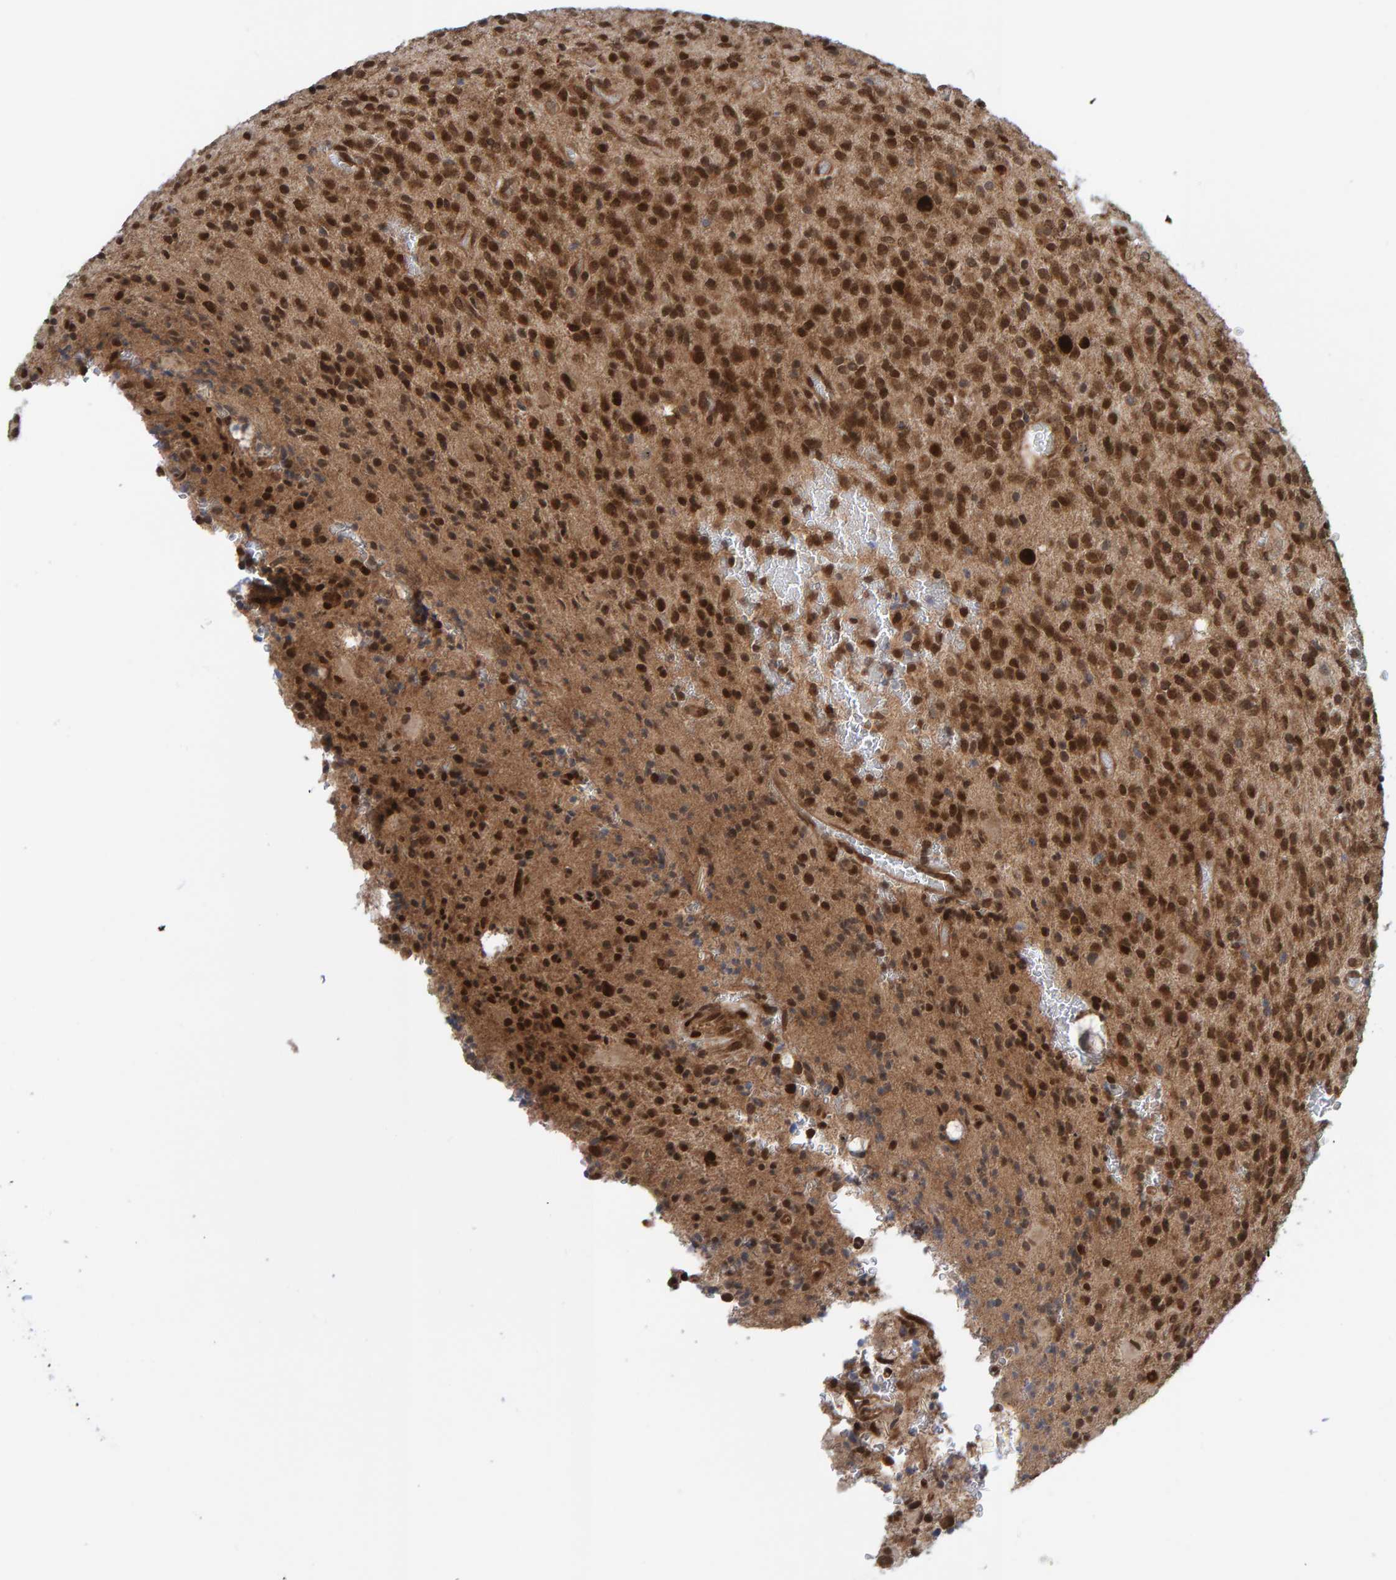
{"staining": {"intensity": "strong", "quantity": ">75%", "location": "cytoplasmic/membranous,nuclear"}, "tissue": "glioma", "cell_type": "Tumor cells", "image_type": "cancer", "snomed": [{"axis": "morphology", "description": "Glioma, malignant, High grade"}, {"axis": "topography", "description": "Brain"}], "caption": "Human glioma stained with a brown dye demonstrates strong cytoplasmic/membranous and nuclear positive staining in approximately >75% of tumor cells.", "gene": "ZNF366", "patient": {"sex": "male", "age": 34}}